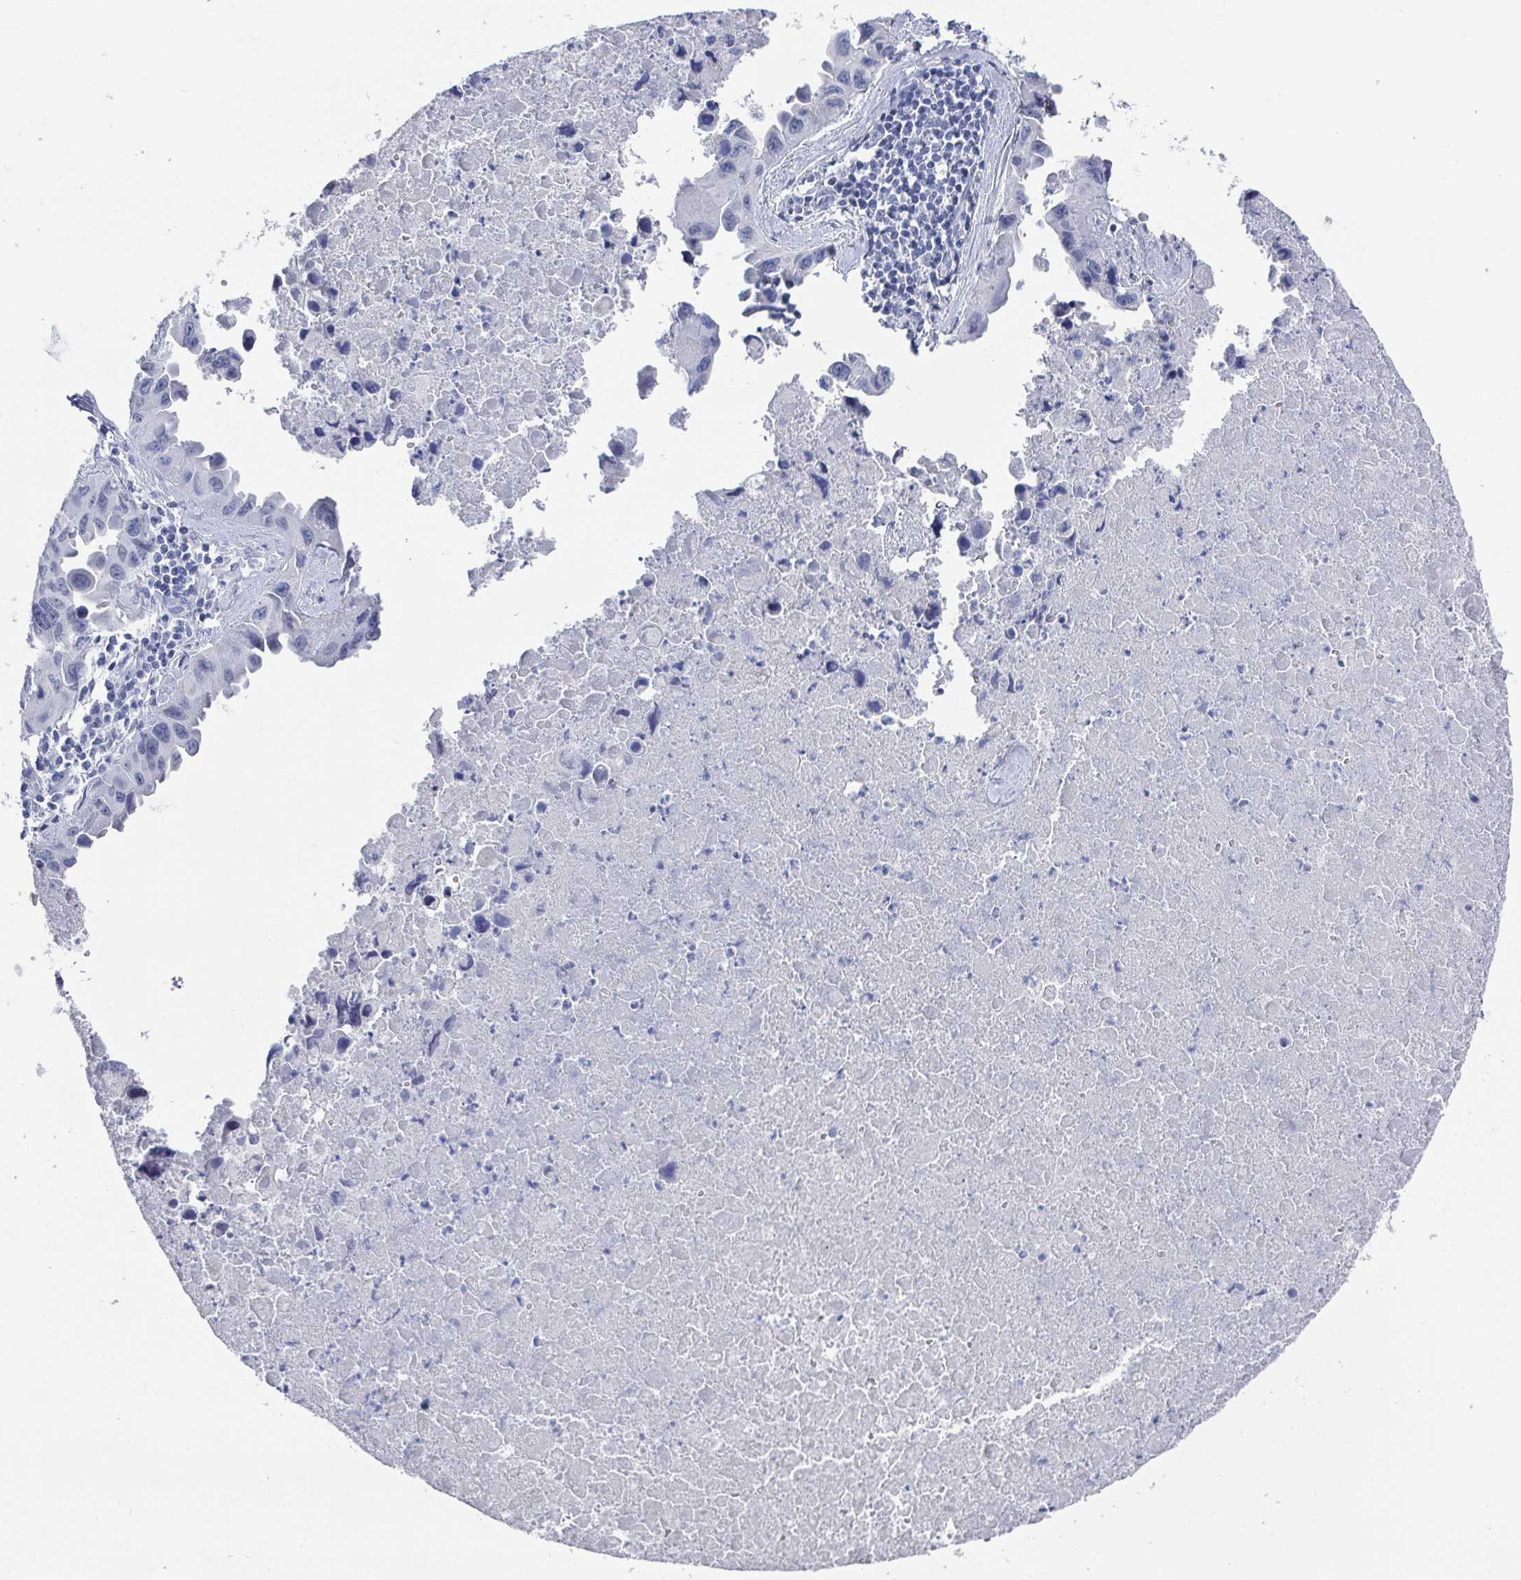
{"staining": {"intensity": "negative", "quantity": "none", "location": "none"}, "tissue": "lung cancer", "cell_type": "Tumor cells", "image_type": "cancer", "snomed": [{"axis": "morphology", "description": "Adenocarcinoma, NOS"}, {"axis": "topography", "description": "Lymph node"}, {"axis": "topography", "description": "Lung"}], "caption": "This is an immunohistochemistry histopathology image of human adenocarcinoma (lung). There is no expression in tumor cells.", "gene": "CAMKV", "patient": {"sex": "male", "age": 64}}